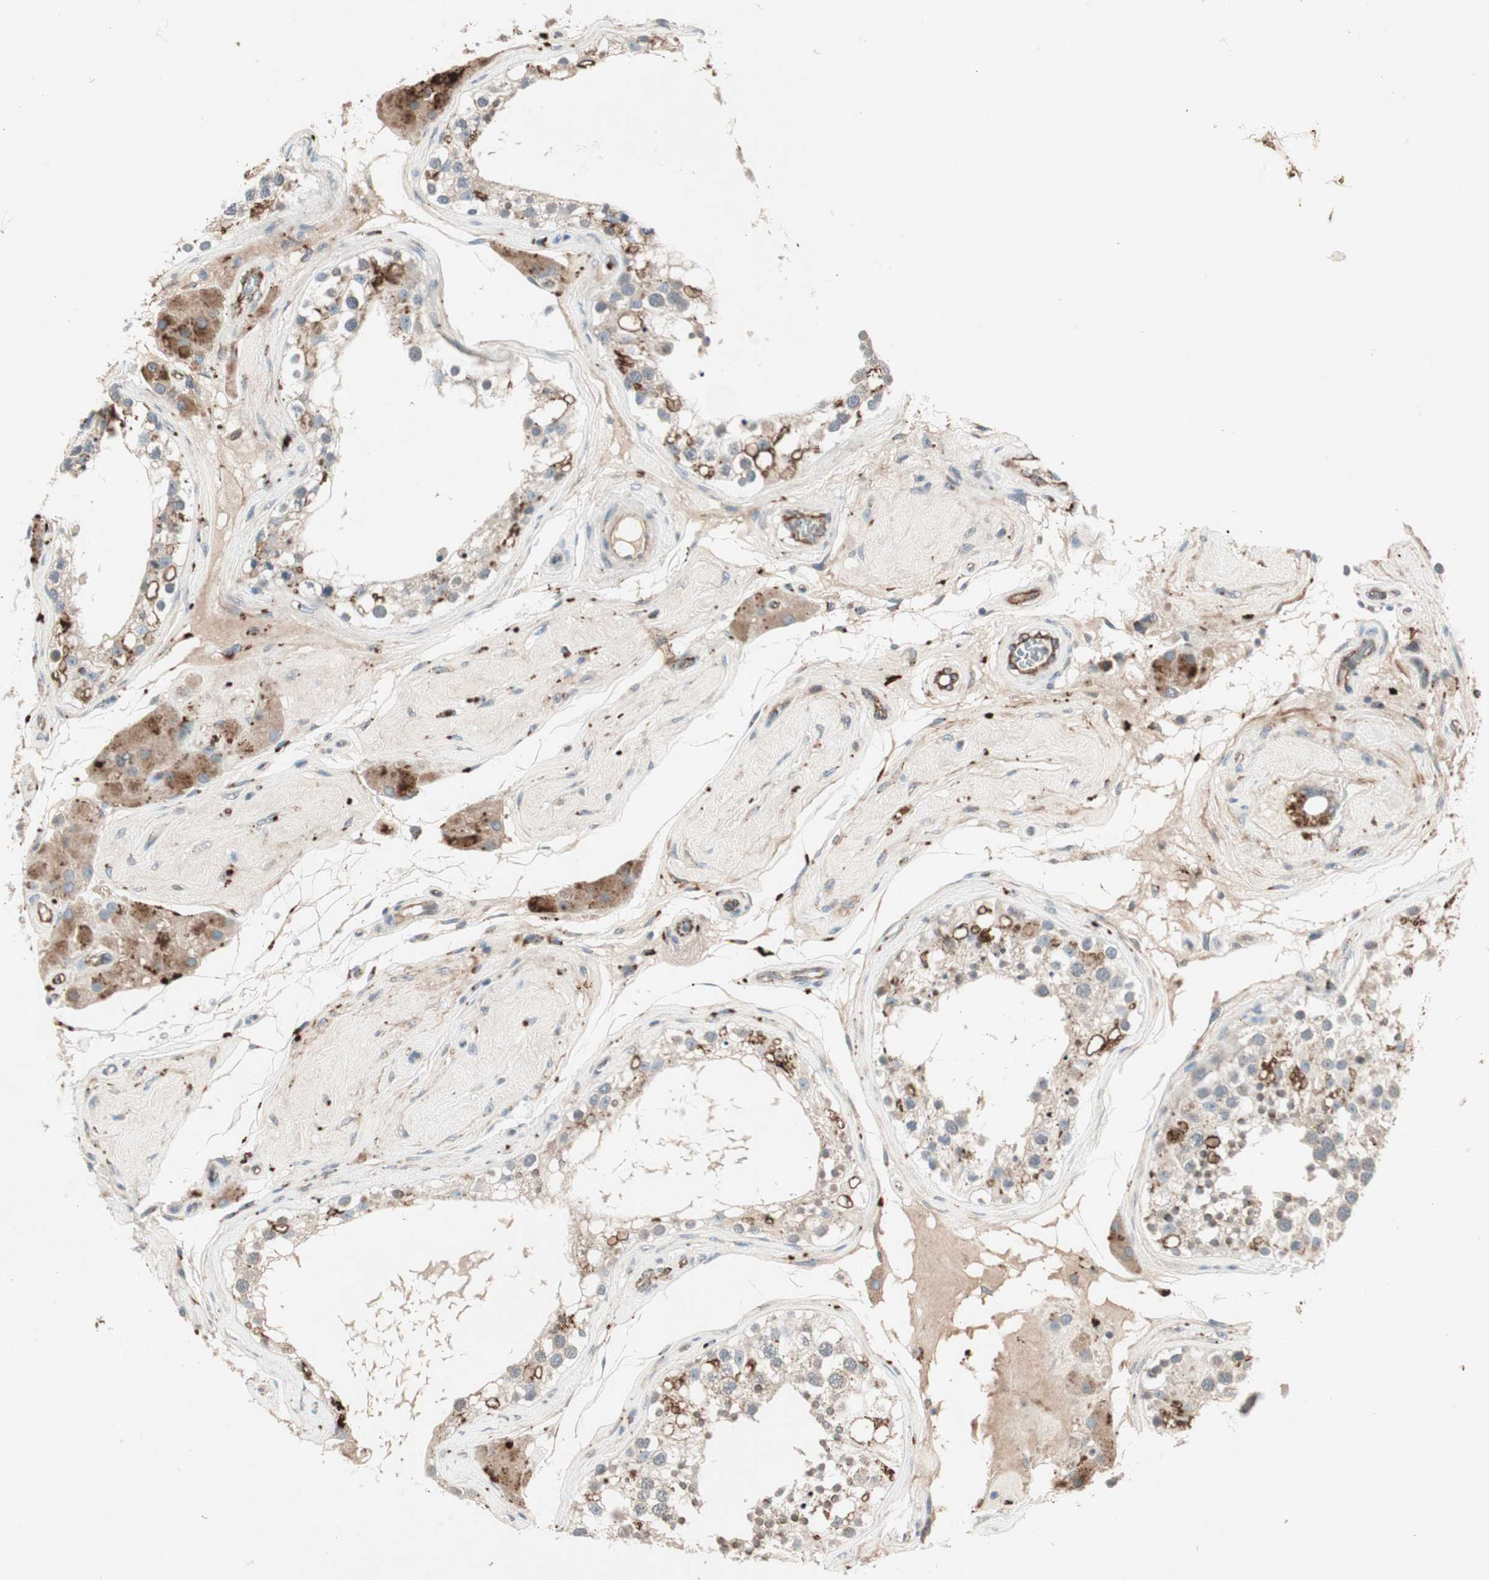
{"staining": {"intensity": "weak", "quantity": "25%-75%", "location": "cytoplasmic/membranous"}, "tissue": "testis", "cell_type": "Cells in seminiferous ducts", "image_type": "normal", "snomed": [{"axis": "morphology", "description": "Normal tissue, NOS"}, {"axis": "topography", "description": "Testis"}], "caption": "Unremarkable testis was stained to show a protein in brown. There is low levels of weak cytoplasmic/membranous positivity in approximately 25%-75% of cells in seminiferous ducts.", "gene": "FGFR4", "patient": {"sex": "male", "age": 68}}